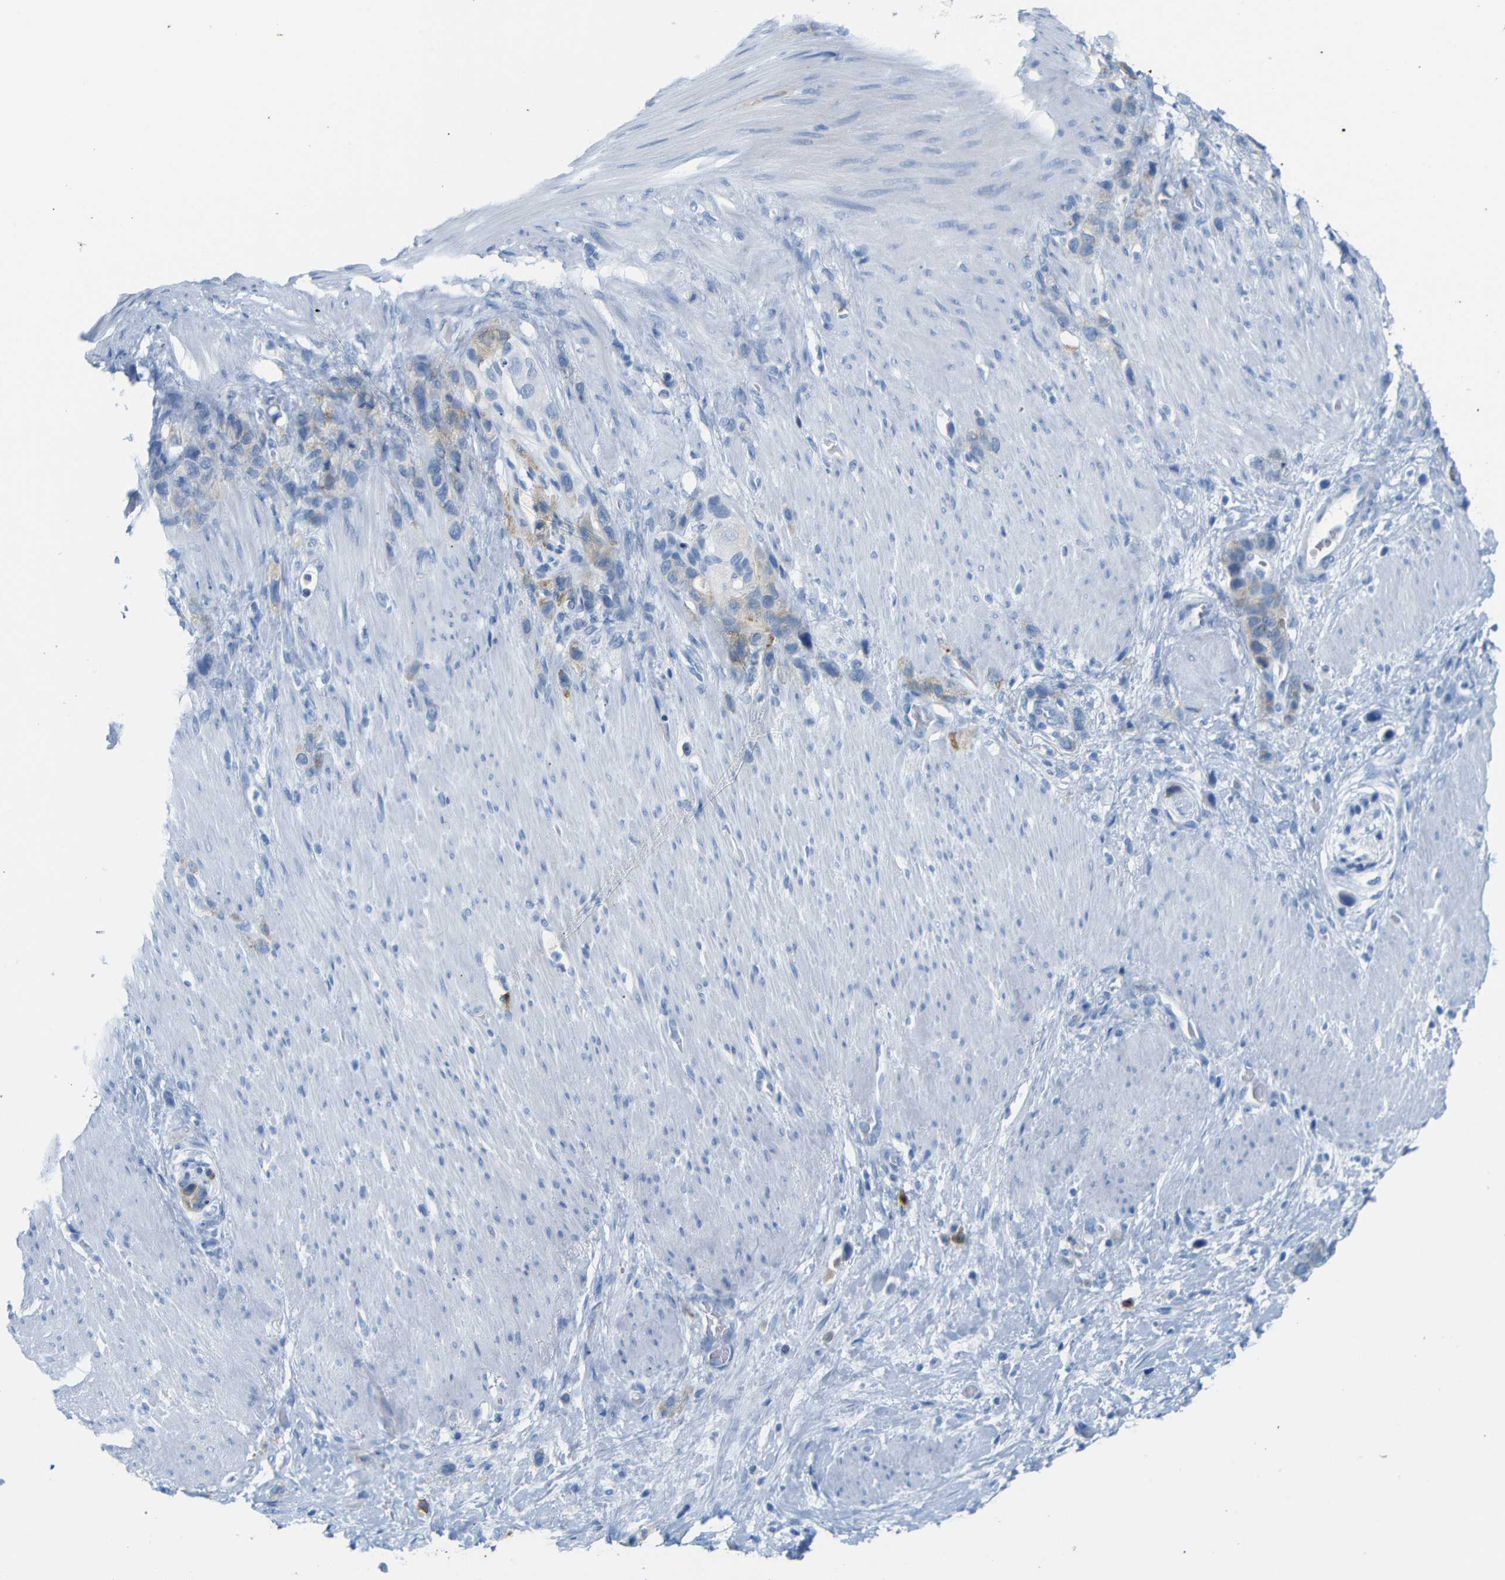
{"staining": {"intensity": "weak", "quantity": "<25%", "location": "cytoplasmic/membranous"}, "tissue": "stomach cancer", "cell_type": "Tumor cells", "image_type": "cancer", "snomed": [{"axis": "morphology", "description": "Adenocarcinoma, NOS"}, {"axis": "morphology", "description": "Adenocarcinoma, High grade"}, {"axis": "topography", "description": "Stomach, upper"}, {"axis": "topography", "description": "Stomach, lower"}], "caption": "DAB (3,3'-diaminobenzidine) immunohistochemical staining of human stomach cancer reveals no significant staining in tumor cells.", "gene": "FCRL1", "patient": {"sex": "female", "age": 65}}